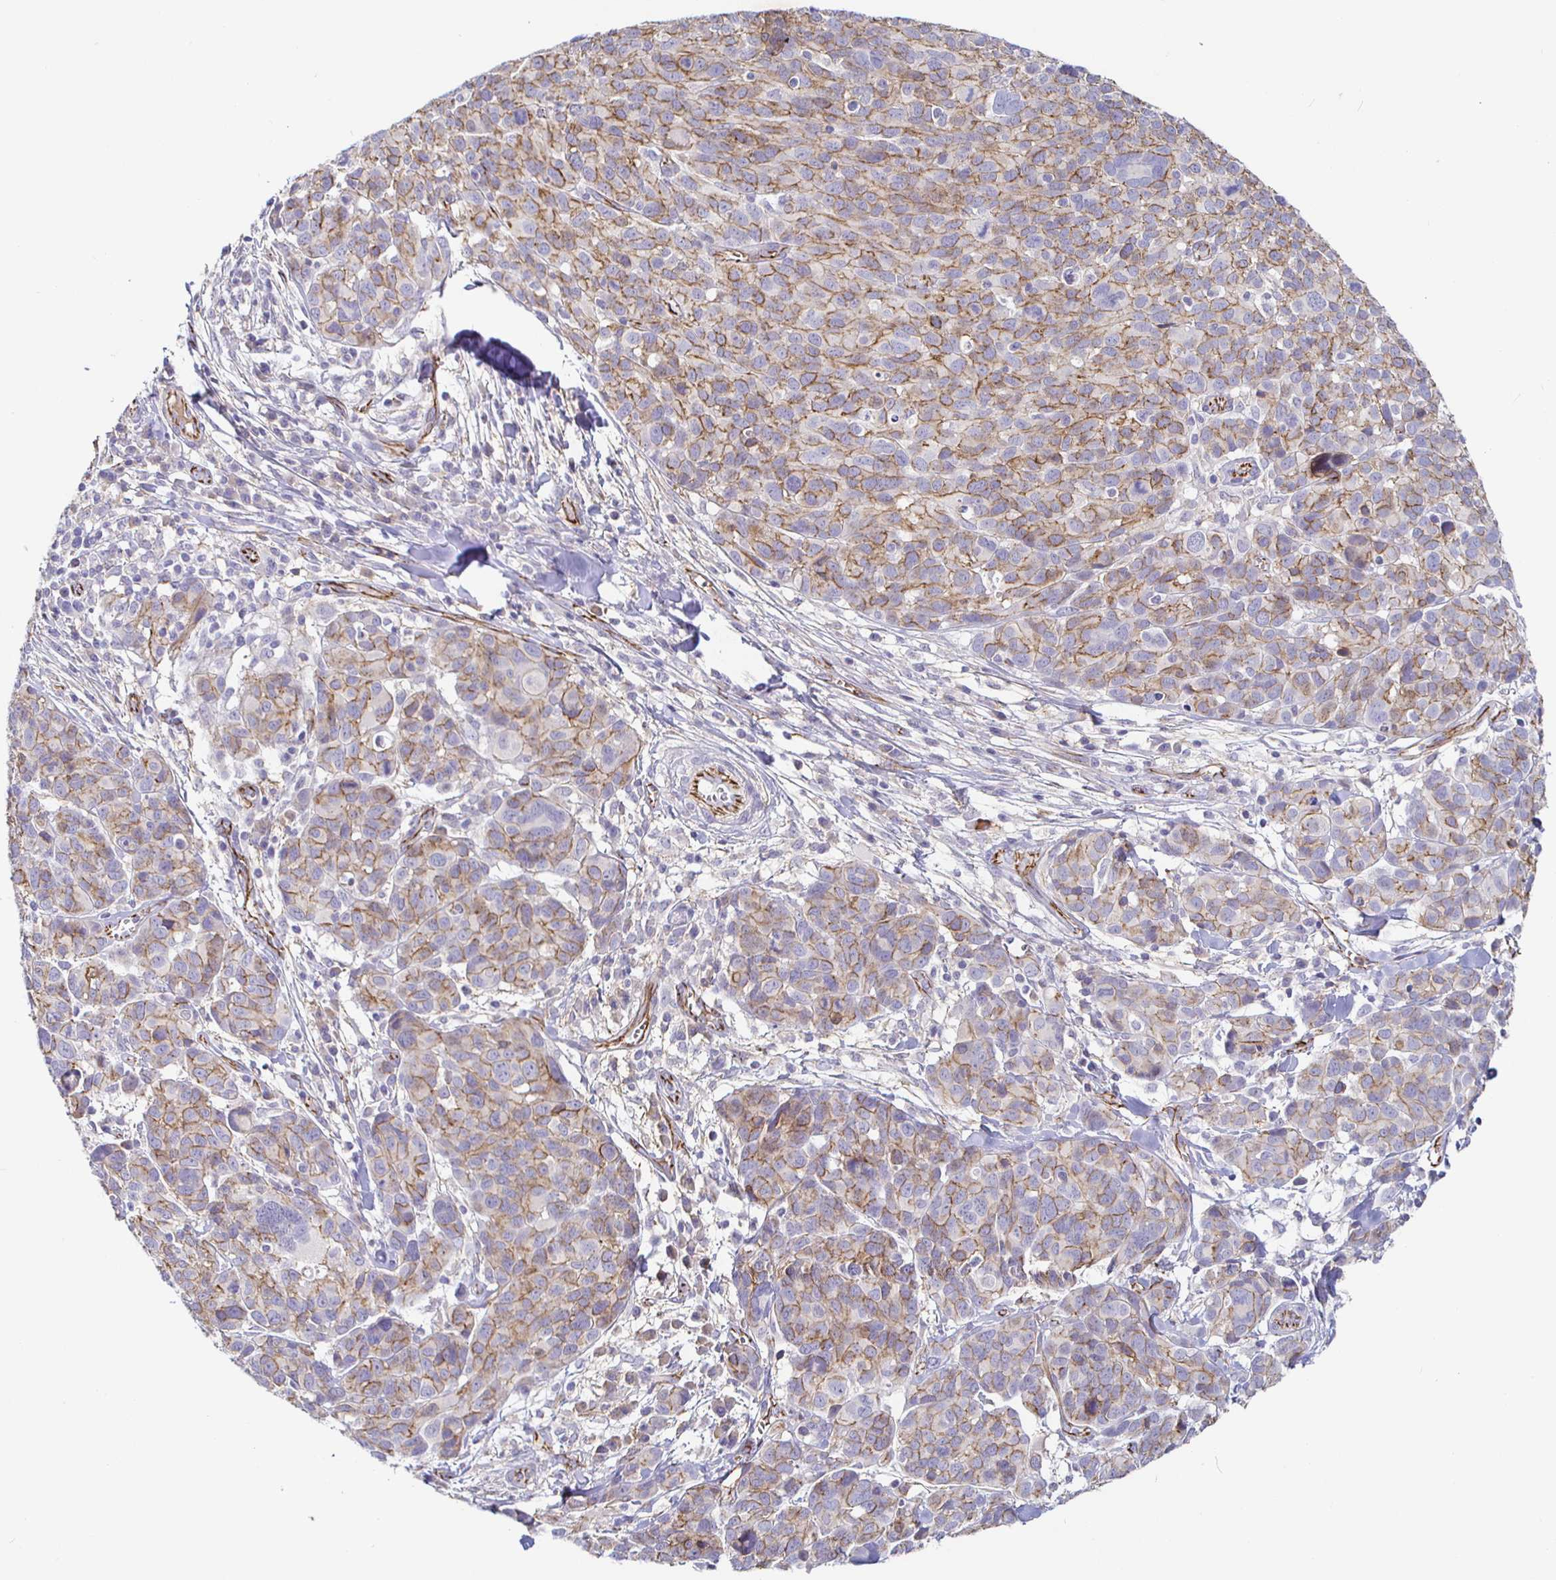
{"staining": {"intensity": "moderate", "quantity": "25%-75%", "location": "cytoplasmic/membranous"}, "tissue": "melanoma", "cell_type": "Tumor cells", "image_type": "cancer", "snomed": [{"axis": "morphology", "description": "Malignant melanoma, NOS"}, {"axis": "topography", "description": "Skin"}], "caption": "Immunohistochemistry staining of melanoma, which displays medium levels of moderate cytoplasmic/membranous expression in about 25%-75% of tumor cells indicating moderate cytoplasmic/membranous protein positivity. The staining was performed using DAB (brown) for protein detection and nuclei were counterstained in hematoxylin (blue).", "gene": "PIWIL3", "patient": {"sex": "male", "age": 51}}